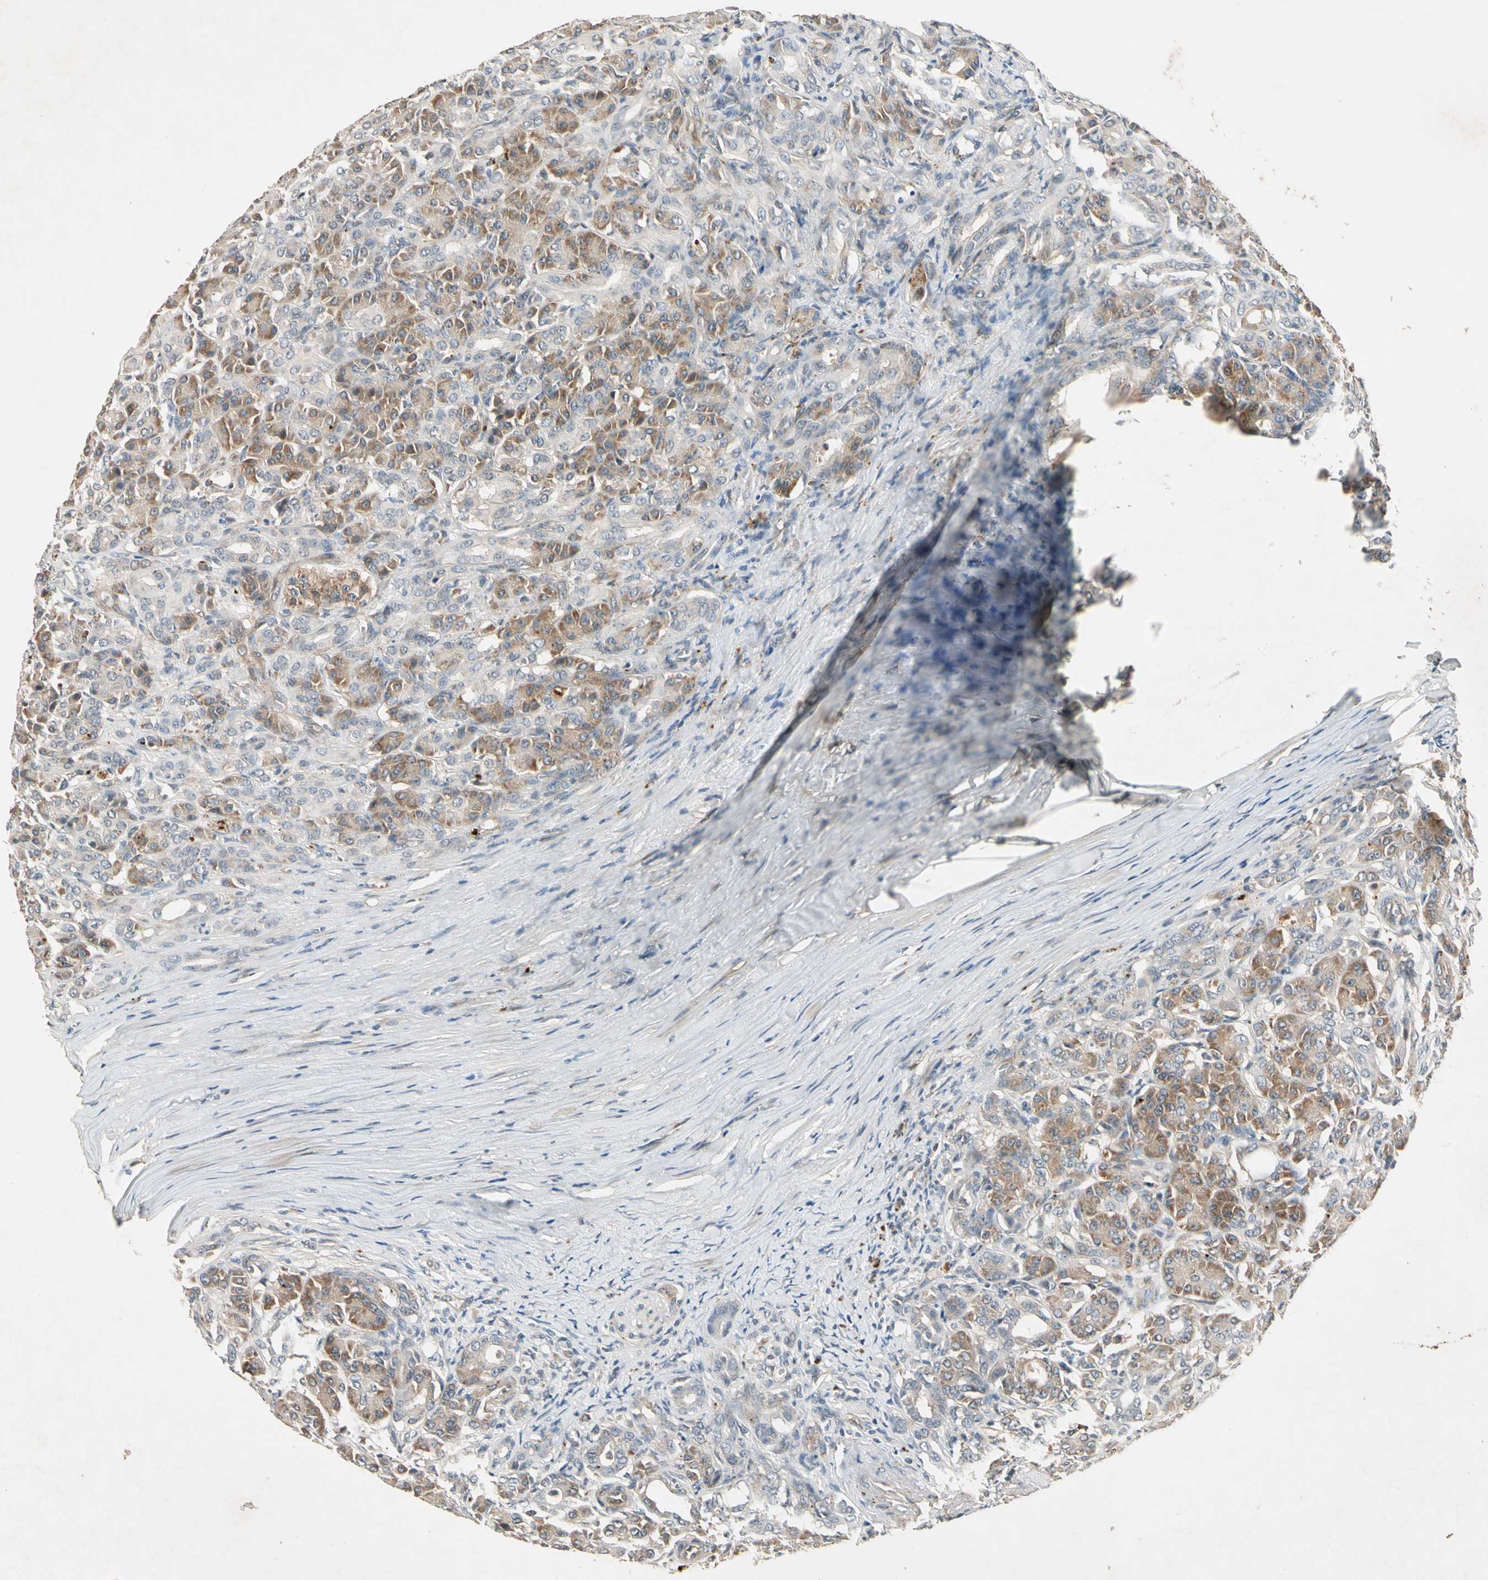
{"staining": {"intensity": "weak", "quantity": ">75%", "location": "cytoplasmic/membranous"}, "tissue": "pancreas", "cell_type": "Exocrine glandular cells", "image_type": "normal", "snomed": [{"axis": "morphology", "description": "Normal tissue, NOS"}, {"axis": "topography", "description": "Lymph node"}, {"axis": "topography", "description": "Pancreas"}], "caption": "Immunohistochemistry image of normal pancreas stained for a protein (brown), which demonstrates low levels of weak cytoplasmic/membranous expression in approximately >75% of exocrine glandular cells.", "gene": "ROCK2", "patient": {"sex": "male", "age": 59}}